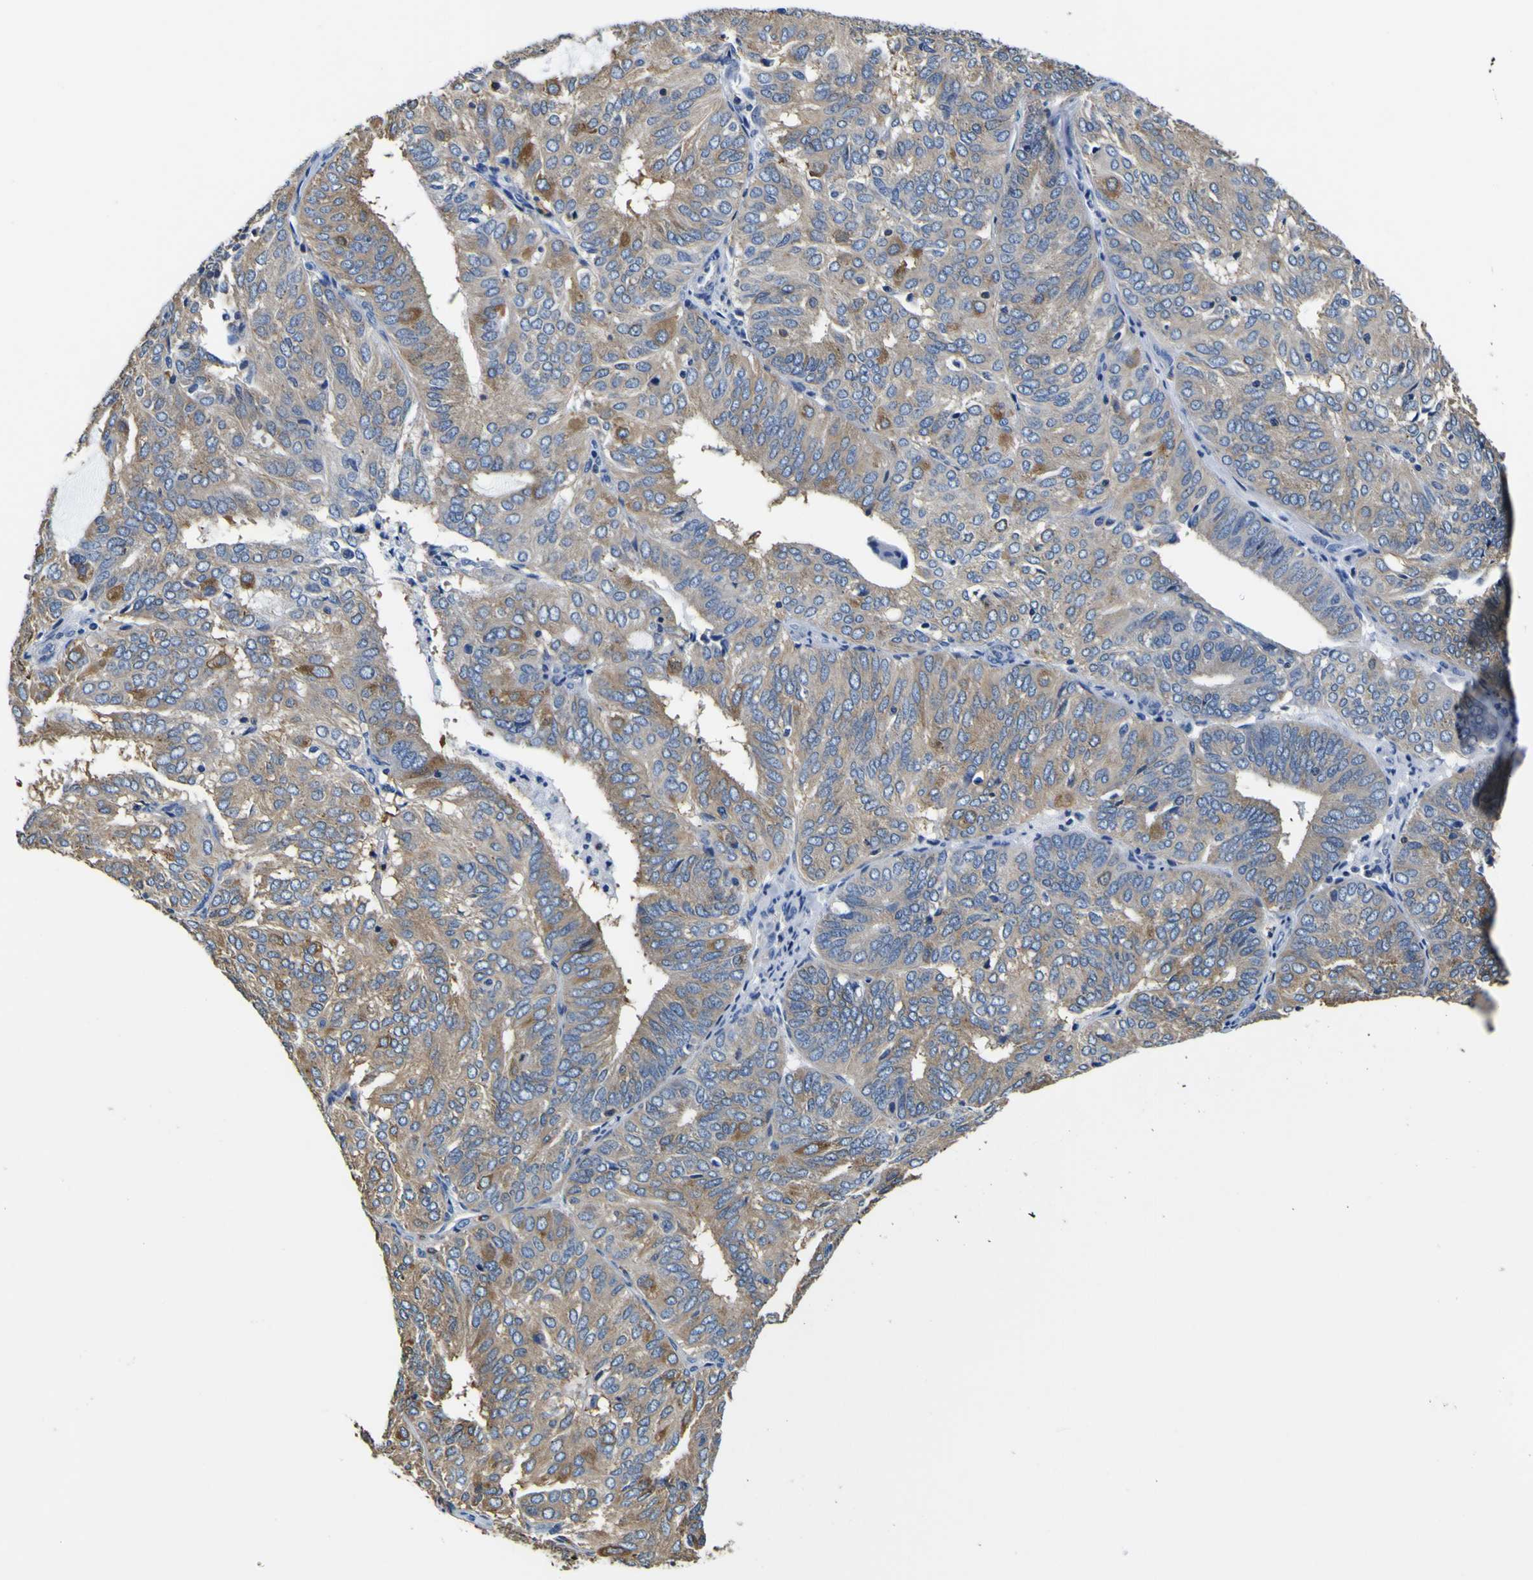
{"staining": {"intensity": "weak", "quantity": ">75%", "location": "cytoplasmic/membranous"}, "tissue": "endometrial cancer", "cell_type": "Tumor cells", "image_type": "cancer", "snomed": [{"axis": "morphology", "description": "Adenocarcinoma, NOS"}, {"axis": "topography", "description": "Uterus"}], "caption": "Weak cytoplasmic/membranous expression for a protein is appreciated in about >75% of tumor cells of endometrial cancer using immunohistochemistry.", "gene": "TUBA1B", "patient": {"sex": "female", "age": 60}}